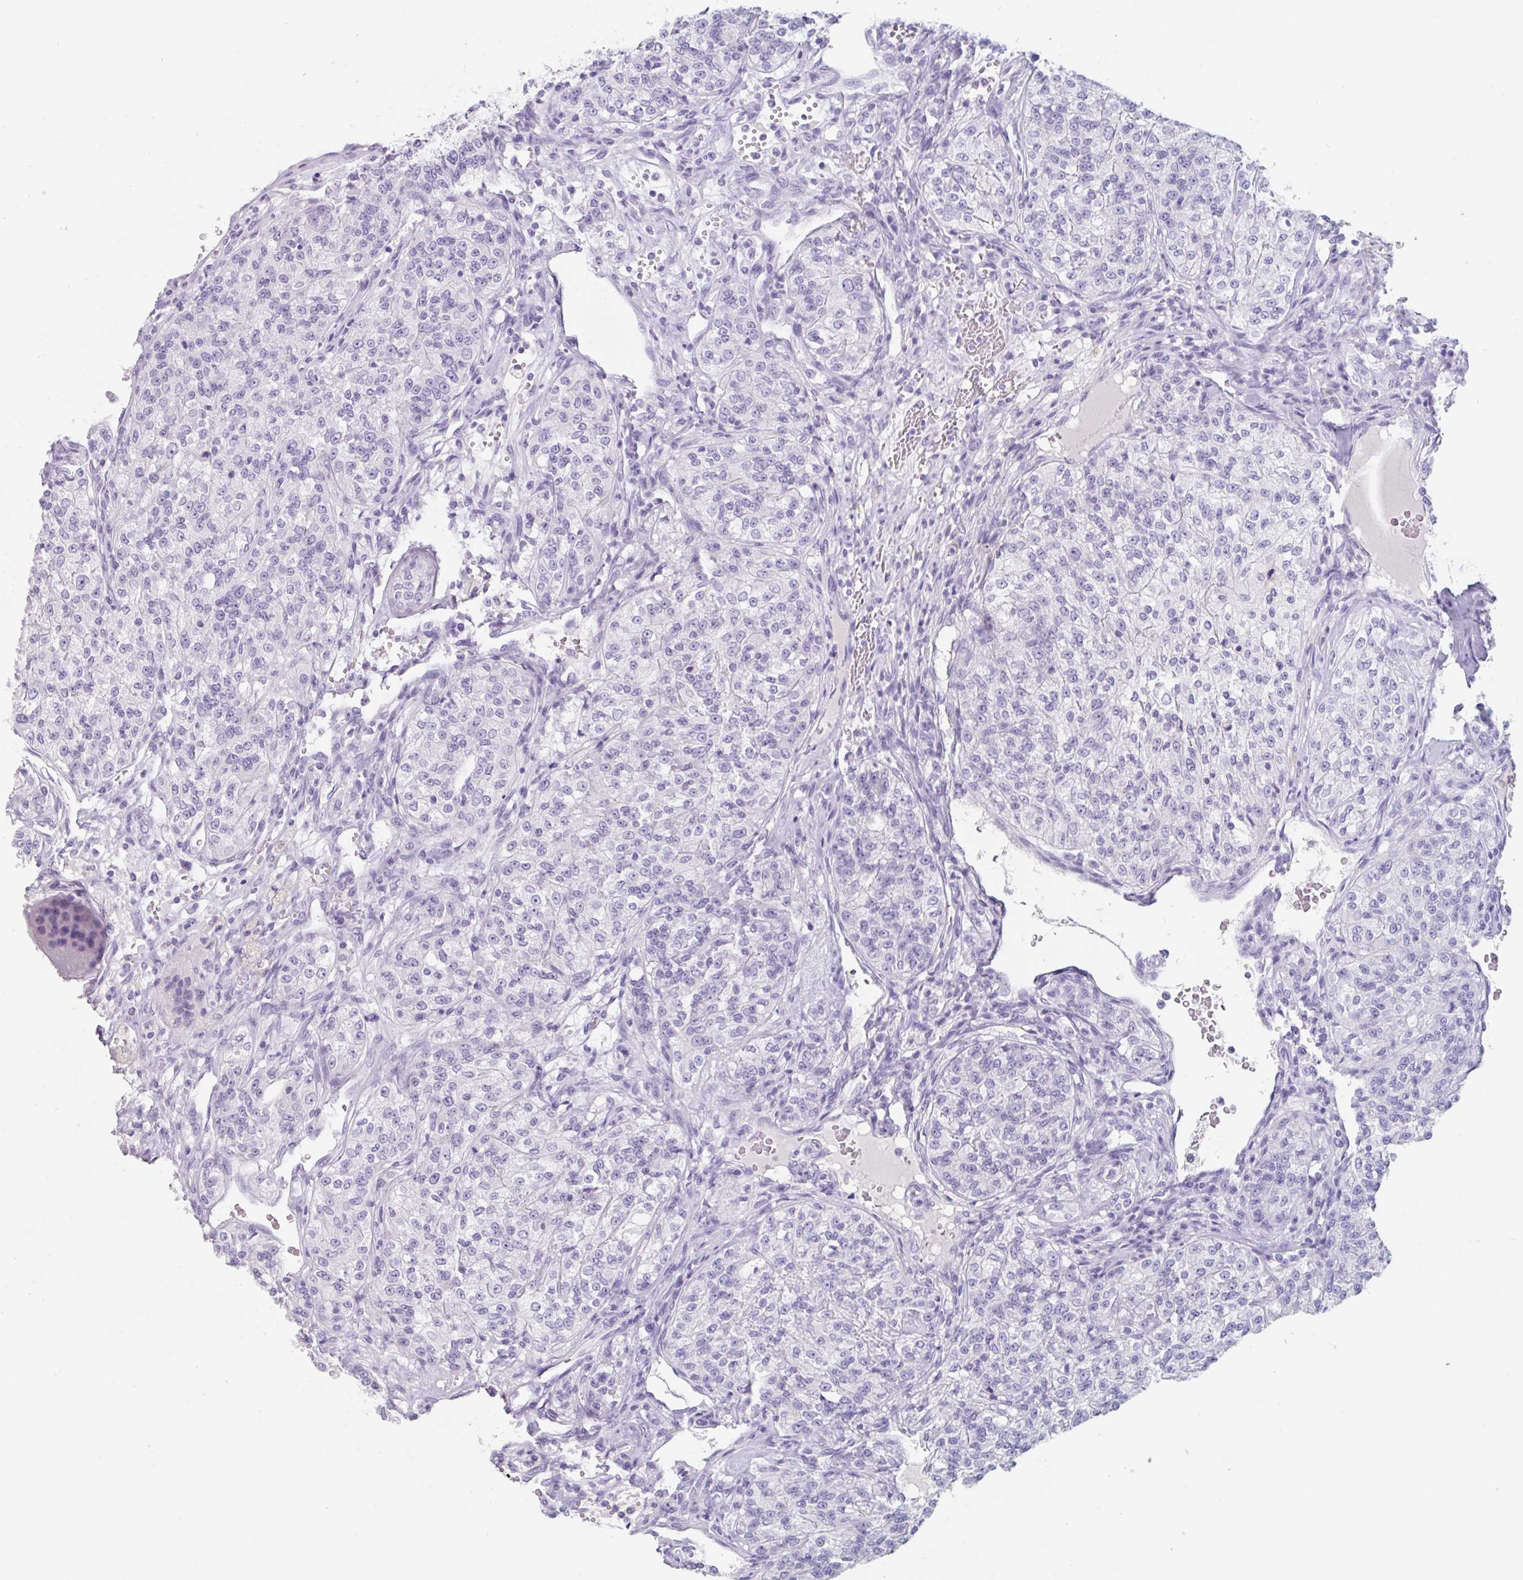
{"staining": {"intensity": "negative", "quantity": "none", "location": "none"}, "tissue": "renal cancer", "cell_type": "Tumor cells", "image_type": "cancer", "snomed": [{"axis": "morphology", "description": "Adenocarcinoma, NOS"}, {"axis": "topography", "description": "Kidney"}], "caption": "High power microscopy photomicrograph of an immunohistochemistry (IHC) micrograph of adenocarcinoma (renal), revealing no significant expression in tumor cells.", "gene": "EMC4", "patient": {"sex": "female", "age": 63}}